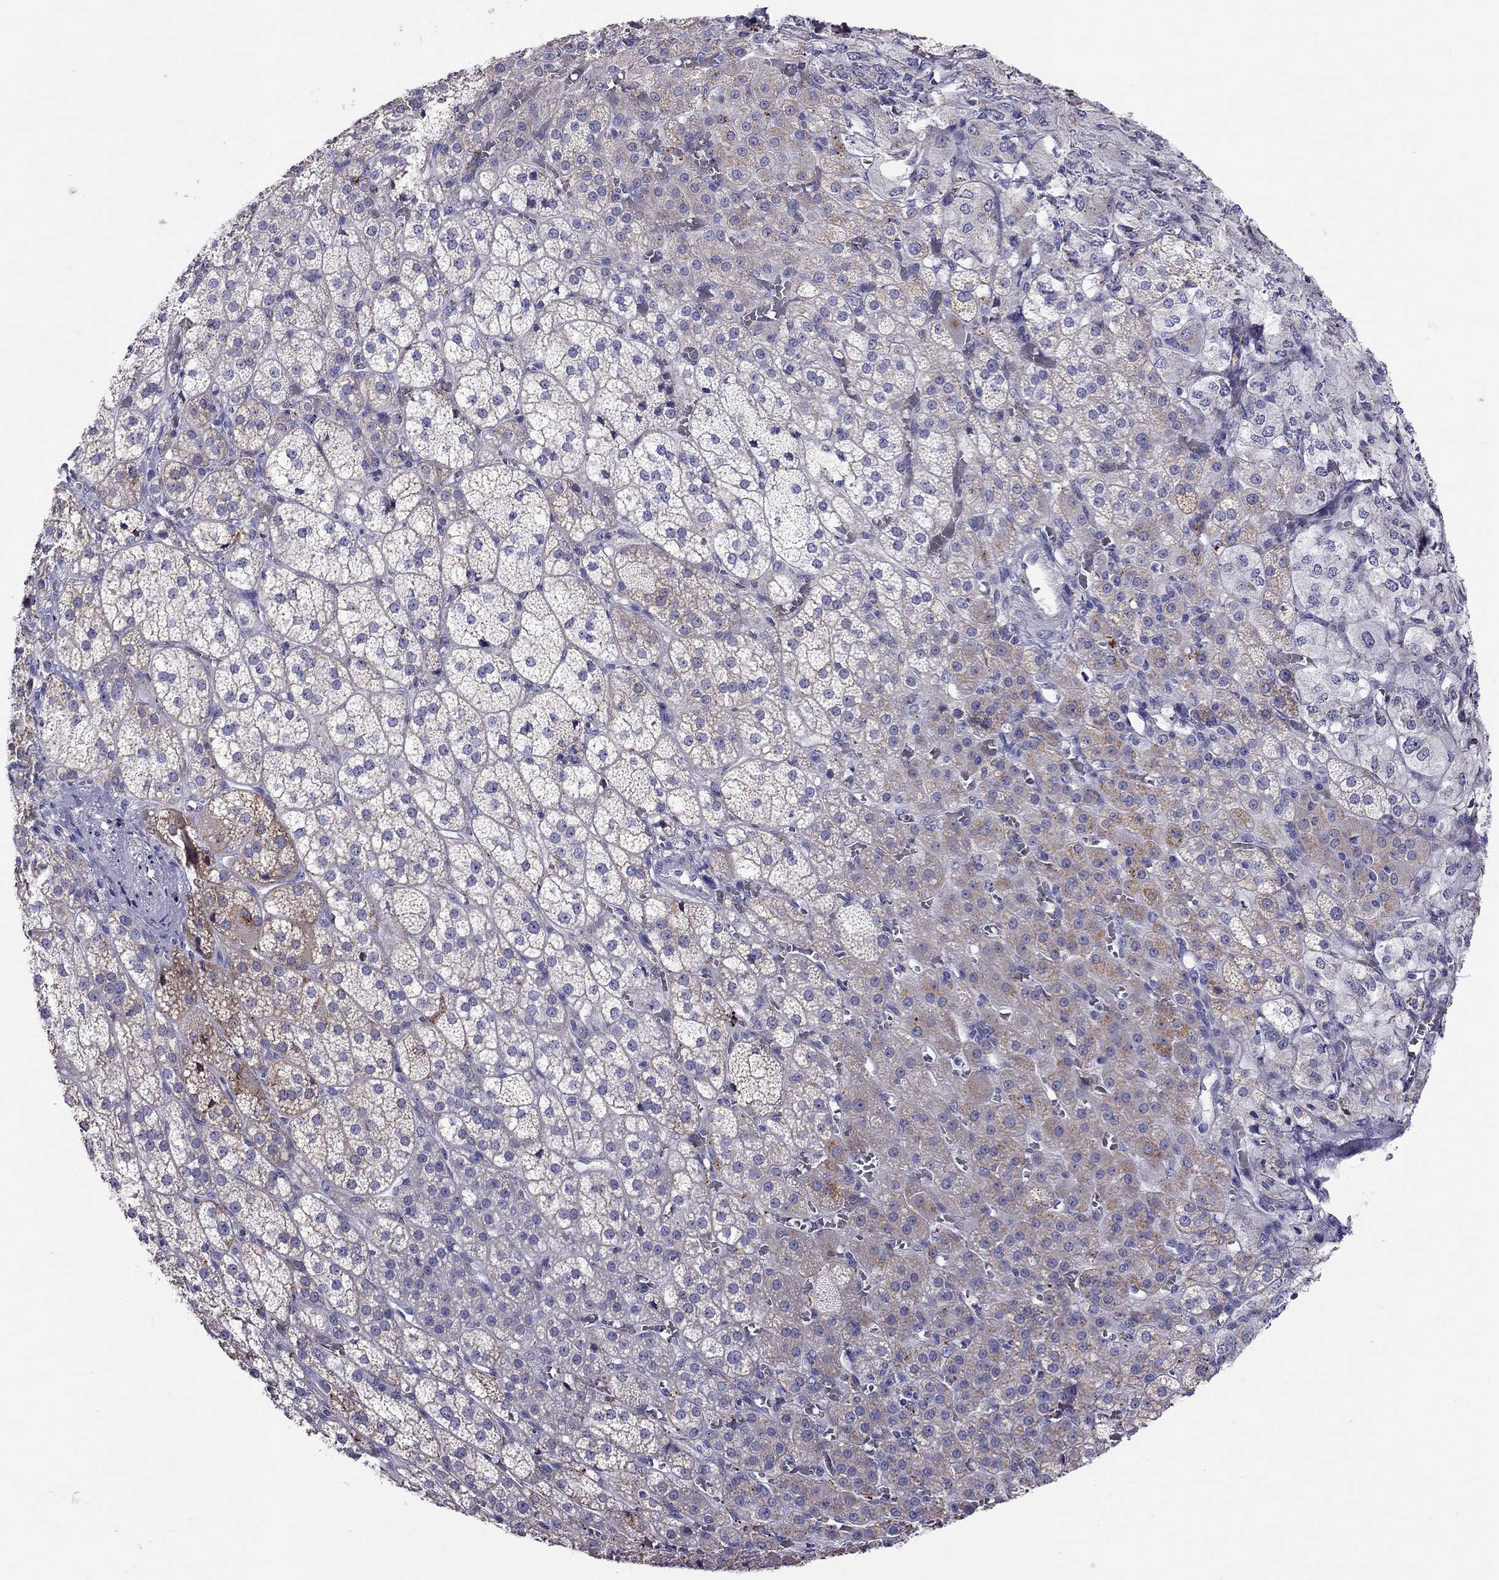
{"staining": {"intensity": "moderate", "quantity": "25%-75%", "location": "cytoplasmic/membranous"}, "tissue": "adrenal gland", "cell_type": "Glandular cells", "image_type": "normal", "snomed": [{"axis": "morphology", "description": "Normal tissue, NOS"}, {"axis": "topography", "description": "Adrenal gland"}], "caption": "Protein staining by IHC exhibits moderate cytoplasmic/membranous positivity in approximately 25%-75% of glandular cells in unremarkable adrenal gland.", "gene": "CLPSL2", "patient": {"sex": "female", "age": 60}}